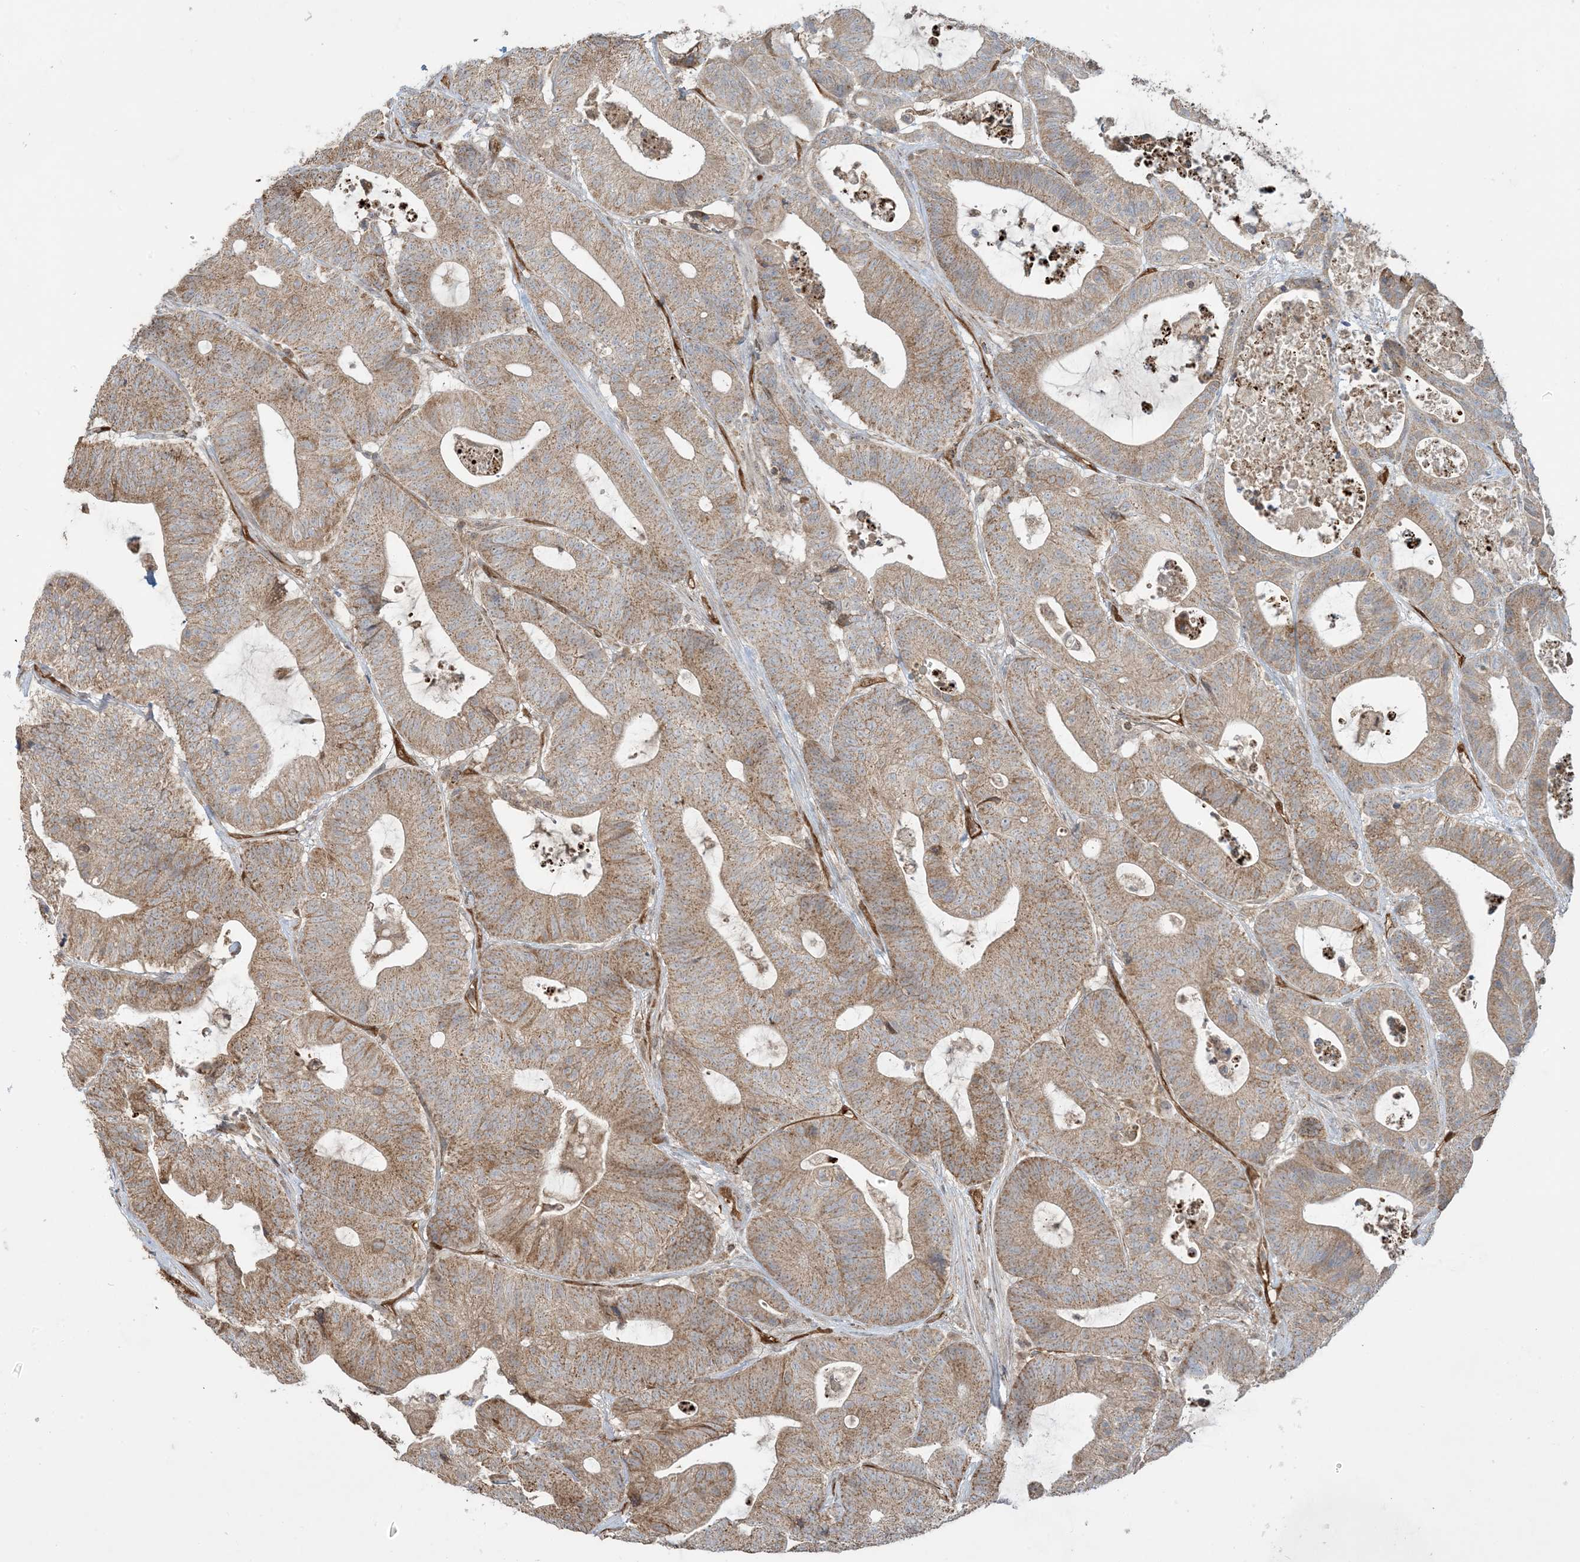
{"staining": {"intensity": "moderate", "quantity": ">75%", "location": "cytoplasmic/membranous"}, "tissue": "colorectal cancer", "cell_type": "Tumor cells", "image_type": "cancer", "snomed": [{"axis": "morphology", "description": "Adenocarcinoma, NOS"}, {"axis": "topography", "description": "Colon"}], "caption": "Immunohistochemical staining of colorectal cancer displays moderate cytoplasmic/membranous protein staining in approximately >75% of tumor cells. Using DAB (3,3'-diaminobenzidine) (brown) and hematoxylin (blue) stains, captured at high magnification using brightfield microscopy.", "gene": "PPM1F", "patient": {"sex": "female", "age": 84}}